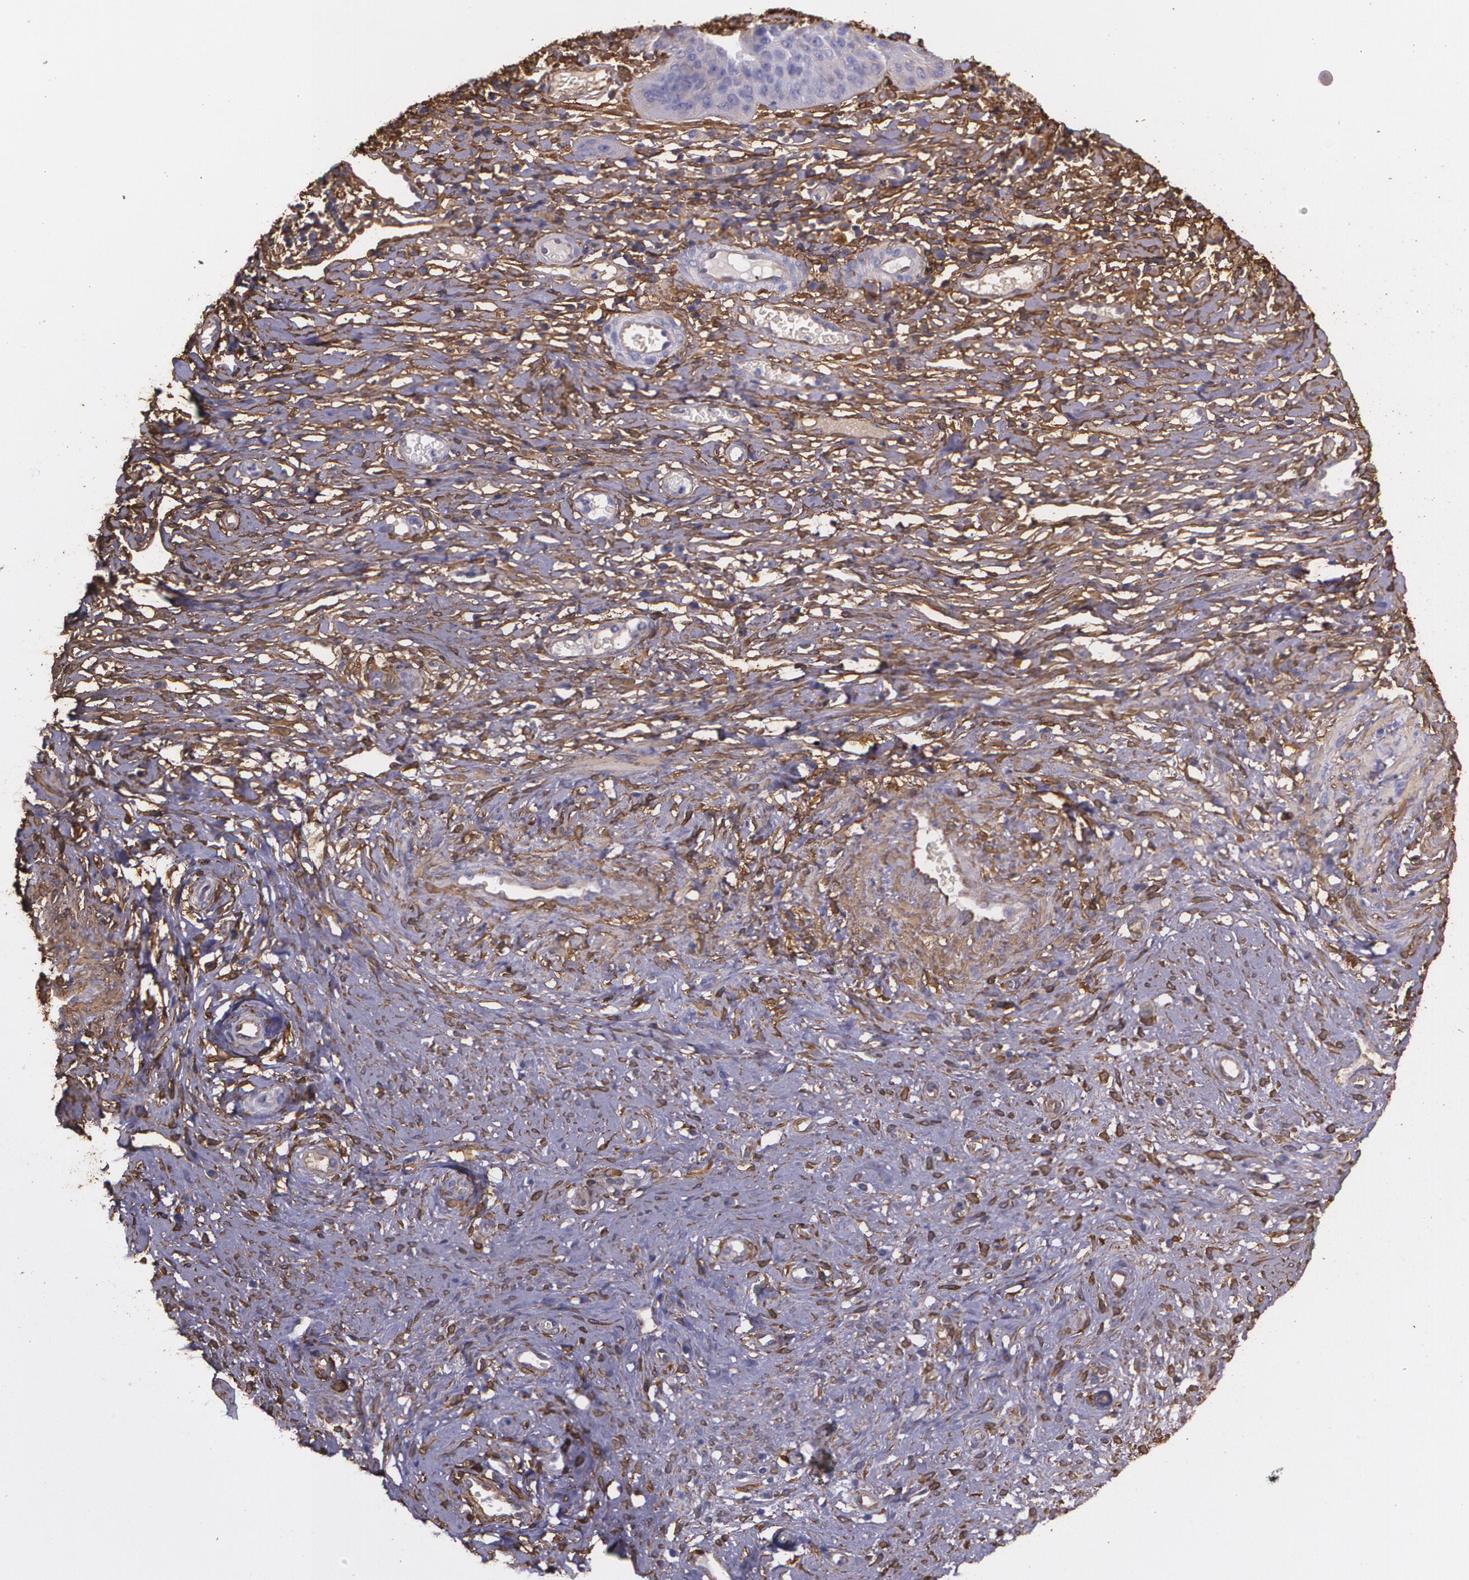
{"staining": {"intensity": "negative", "quantity": "none", "location": "none"}, "tissue": "cervical cancer", "cell_type": "Tumor cells", "image_type": "cancer", "snomed": [{"axis": "morphology", "description": "Normal tissue, NOS"}, {"axis": "morphology", "description": "Squamous cell carcinoma, NOS"}, {"axis": "topography", "description": "Cervix"}], "caption": "Cervical cancer was stained to show a protein in brown. There is no significant expression in tumor cells.", "gene": "MMP2", "patient": {"sex": "female", "age": 39}}